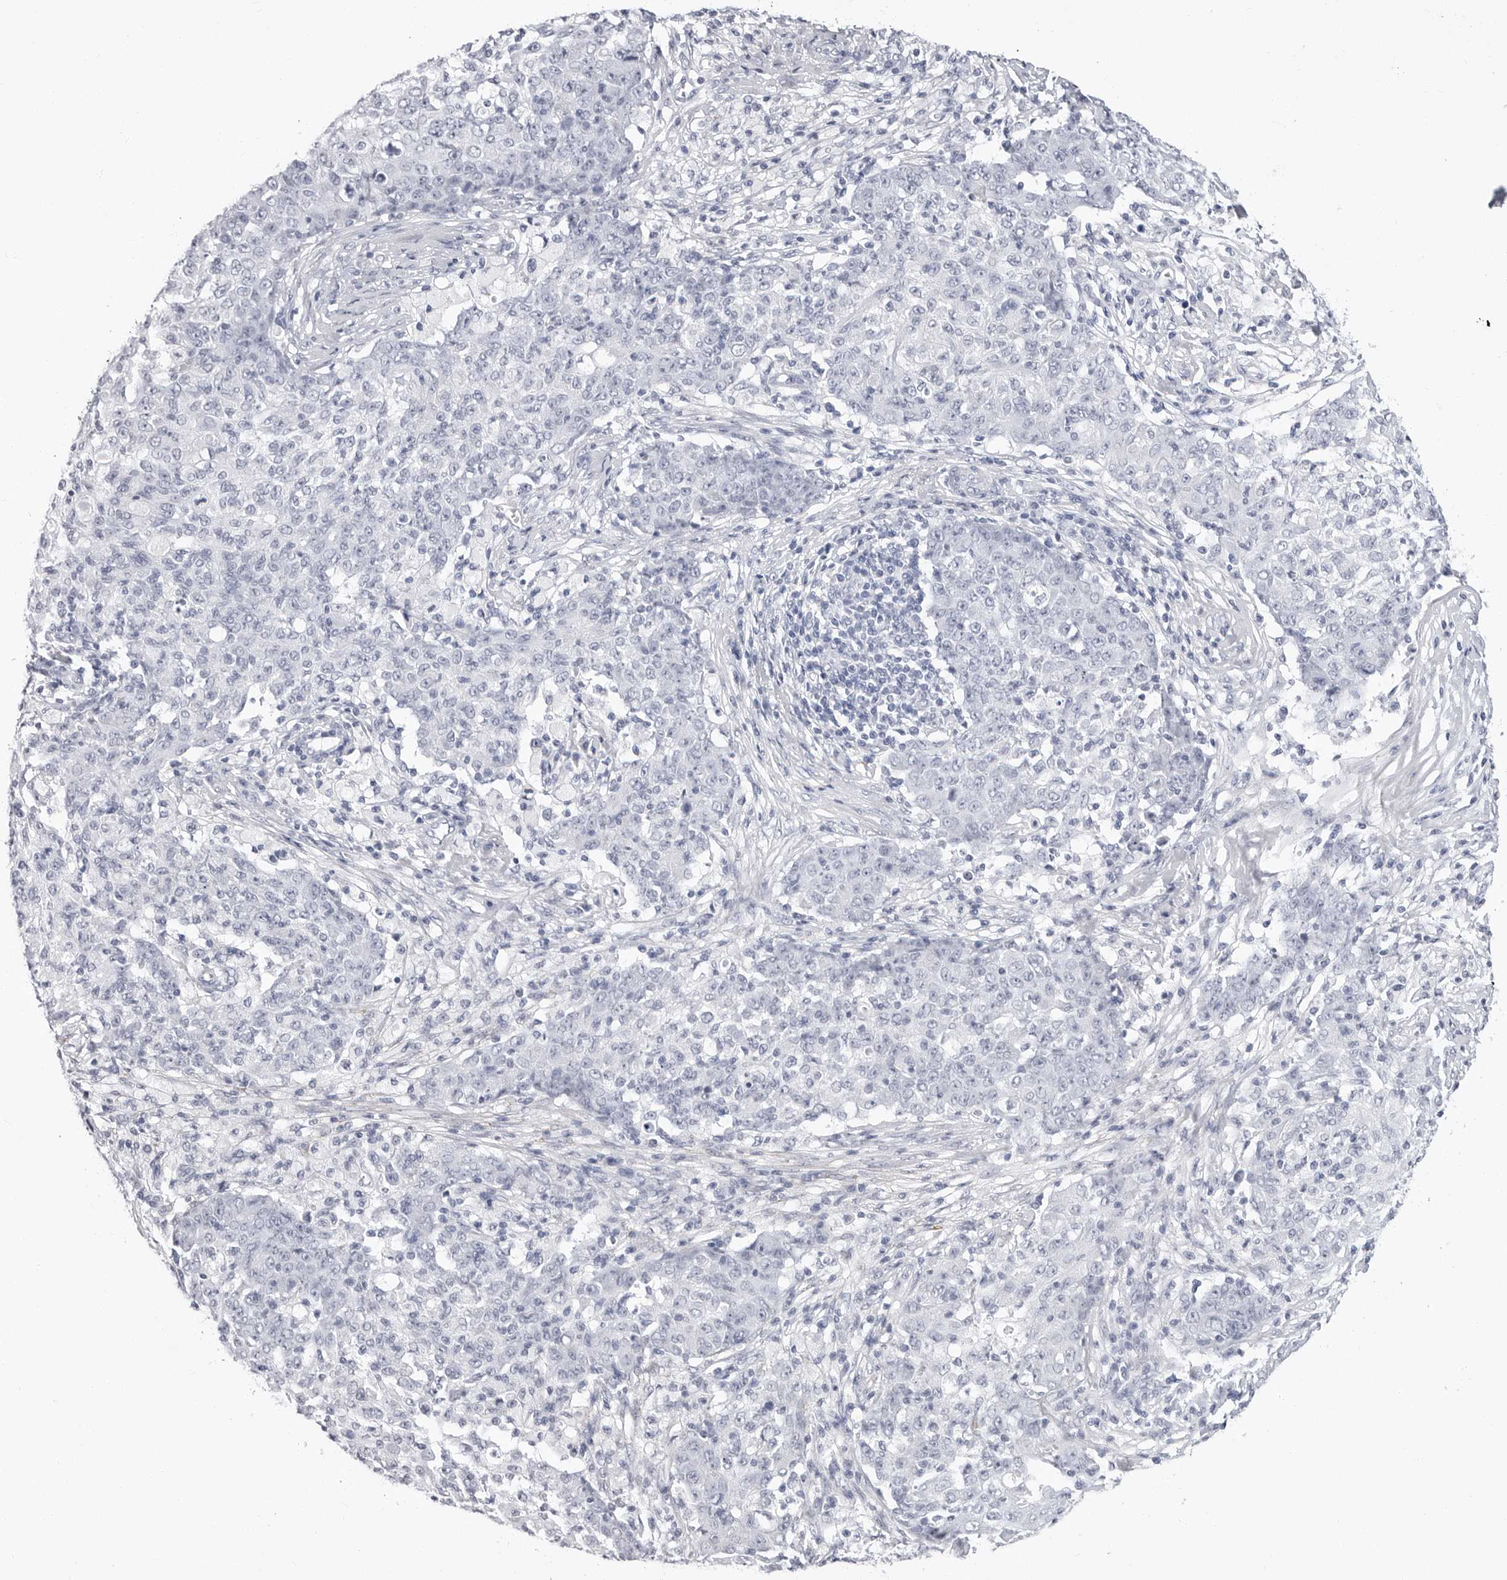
{"staining": {"intensity": "negative", "quantity": "none", "location": "none"}, "tissue": "ovarian cancer", "cell_type": "Tumor cells", "image_type": "cancer", "snomed": [{"axis": "morphology", "description": "Carcinoma, endometroid"}, {"axis": "topography", "description": "Ovary"}], "caption": "Tumor cells are negative for protein expression in human ovarian endometroid carcinoma.", "gene": "ERICH3", "patient": {"sex": "female", "age": 42}}